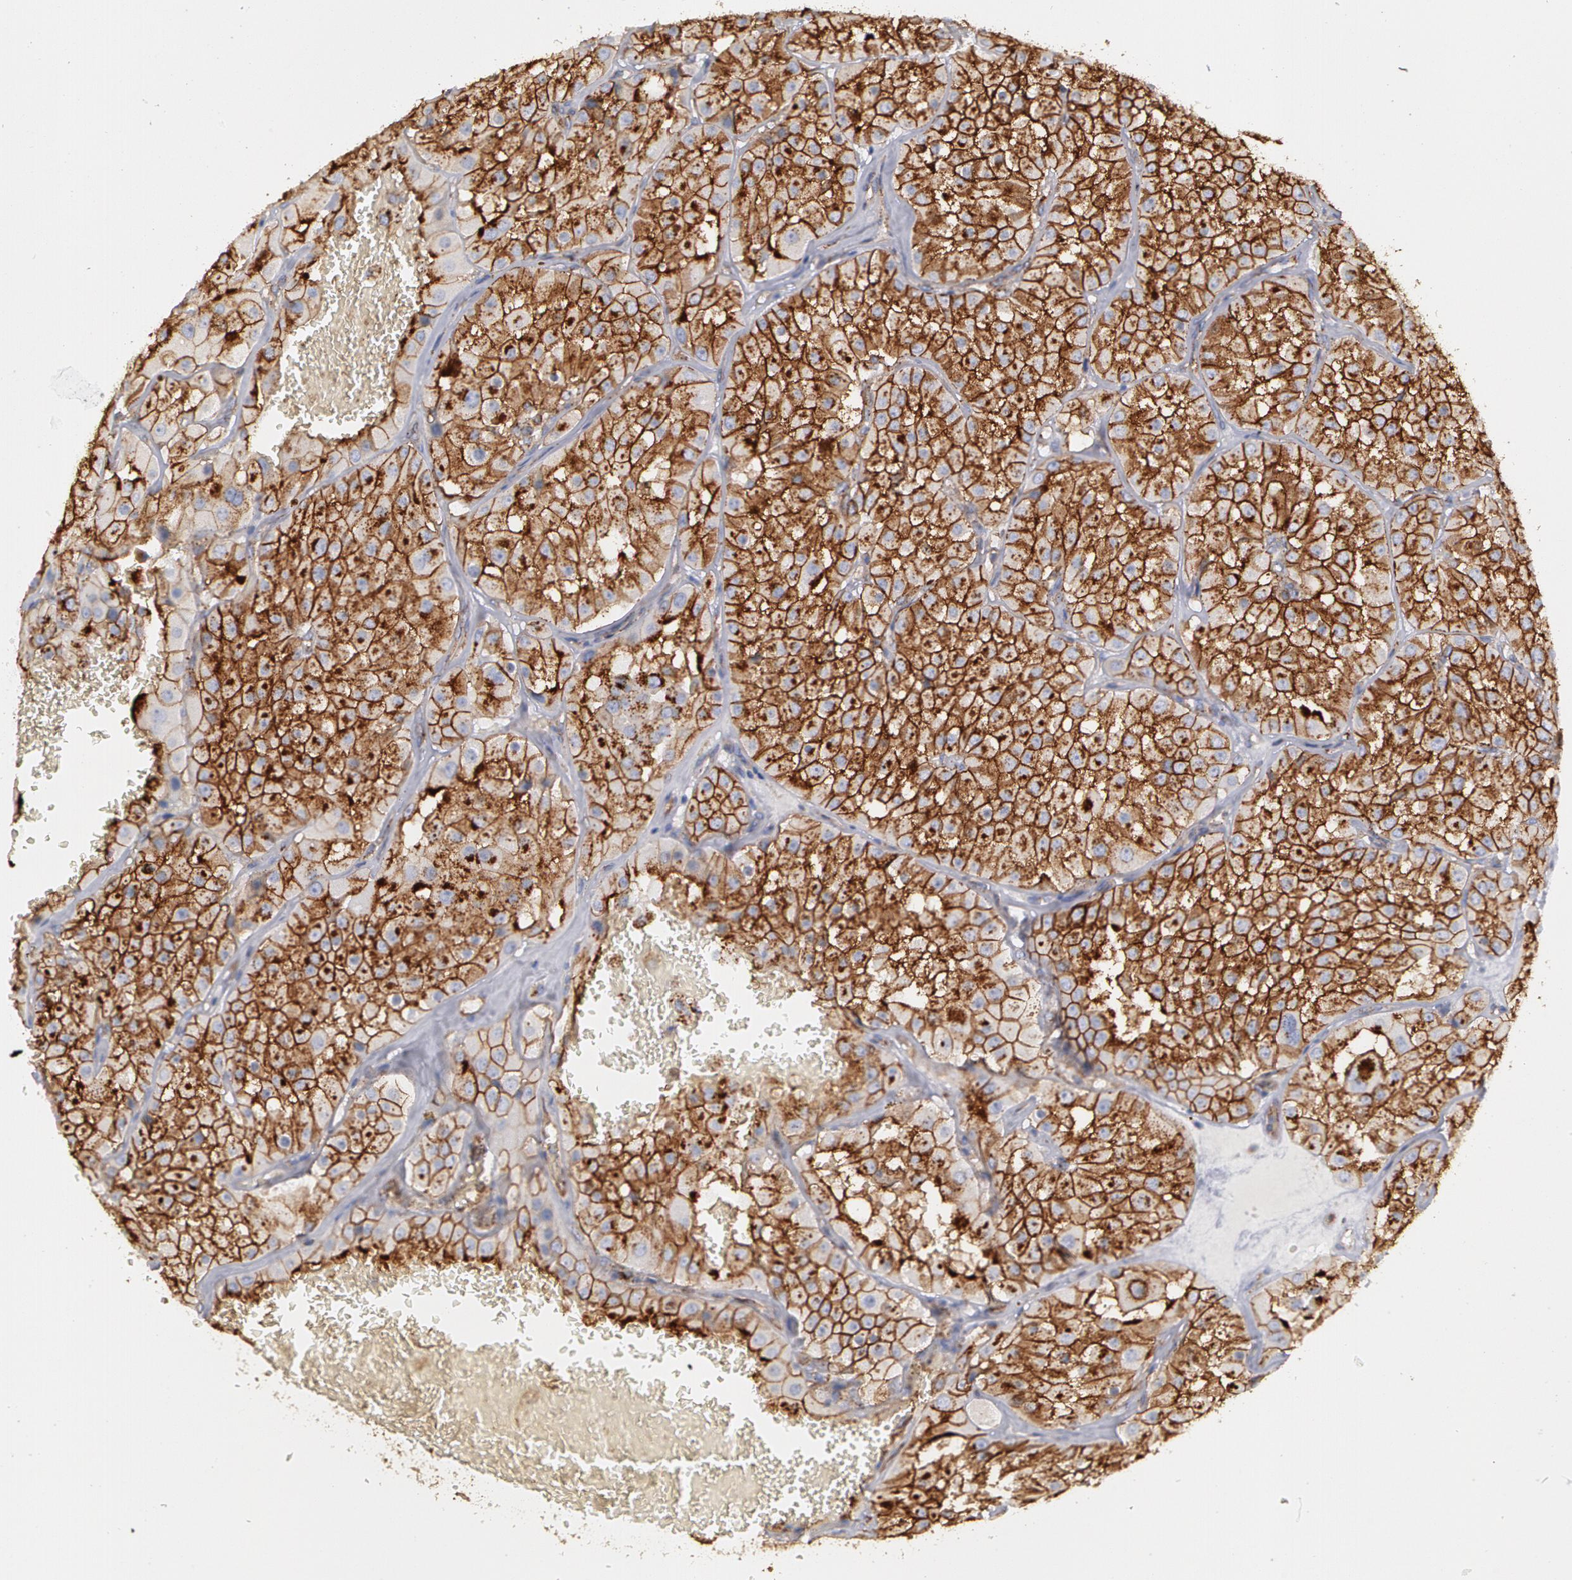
{"staining": {"intensity": "moderate", "quantity": ">75%", "location": "cytoplasmic/membranous"}, "tissue": "renal cancer", "cell_type": "Tumor cells", "image_type": "cancer", "snomed": [{"axis": "morphology", "description": "Adenocarcinoma, uncertain malignant potential"}, {"axis": "topography", "description": "Kidney"}], "caption": "Immunohistochemistry (IHC) photomicrograph of renal cancer stained for a protein (brown), which reveals medium levels of moderate cytoplasmic/membranous staining in about >75% of tumor cells.", "gene": "FLOT2", "patient": {"sex": "male", "age": 63}}